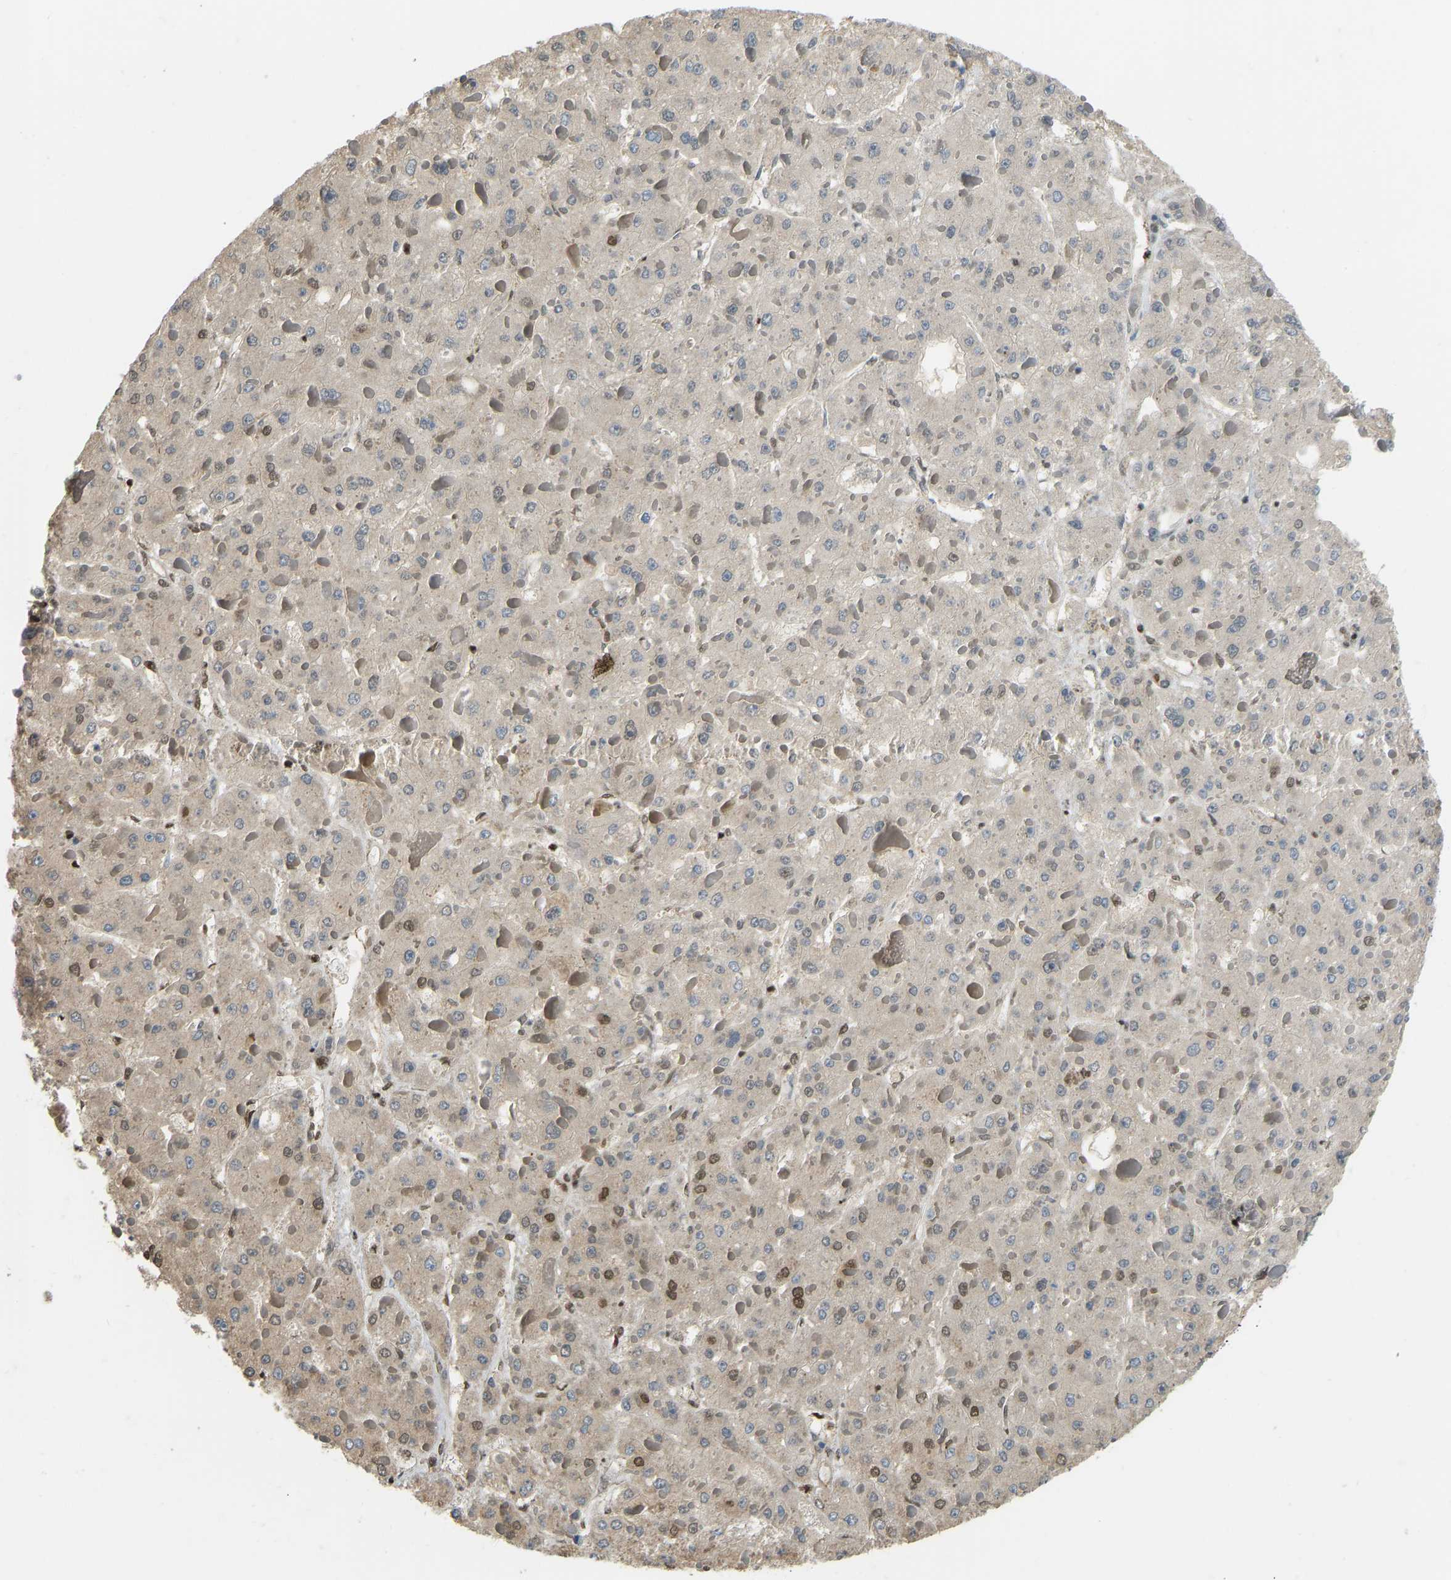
{"staining": {"intensity": "weak", "quantity": "25%-75%", "location": "cytoplasmic/membranous"}, "tissue": "liver cancer", "cell_type": "Tumor cells", "image_type": "cancer", "snomed": [{"axis": "morphology", "description": "Carcinoma, Hepatocellular, NOS"}, {"axis": "topography", "description": "Liver"}], "caption": "Protein analysis of hepatocellular carcinoma (liver) tissue displays weak cytoplasmic/membranous positivity in approximately 25%-75% of tumor cells.", "gene": "ZSCAN20", "patient": {"sex": "female", "age": 73}}